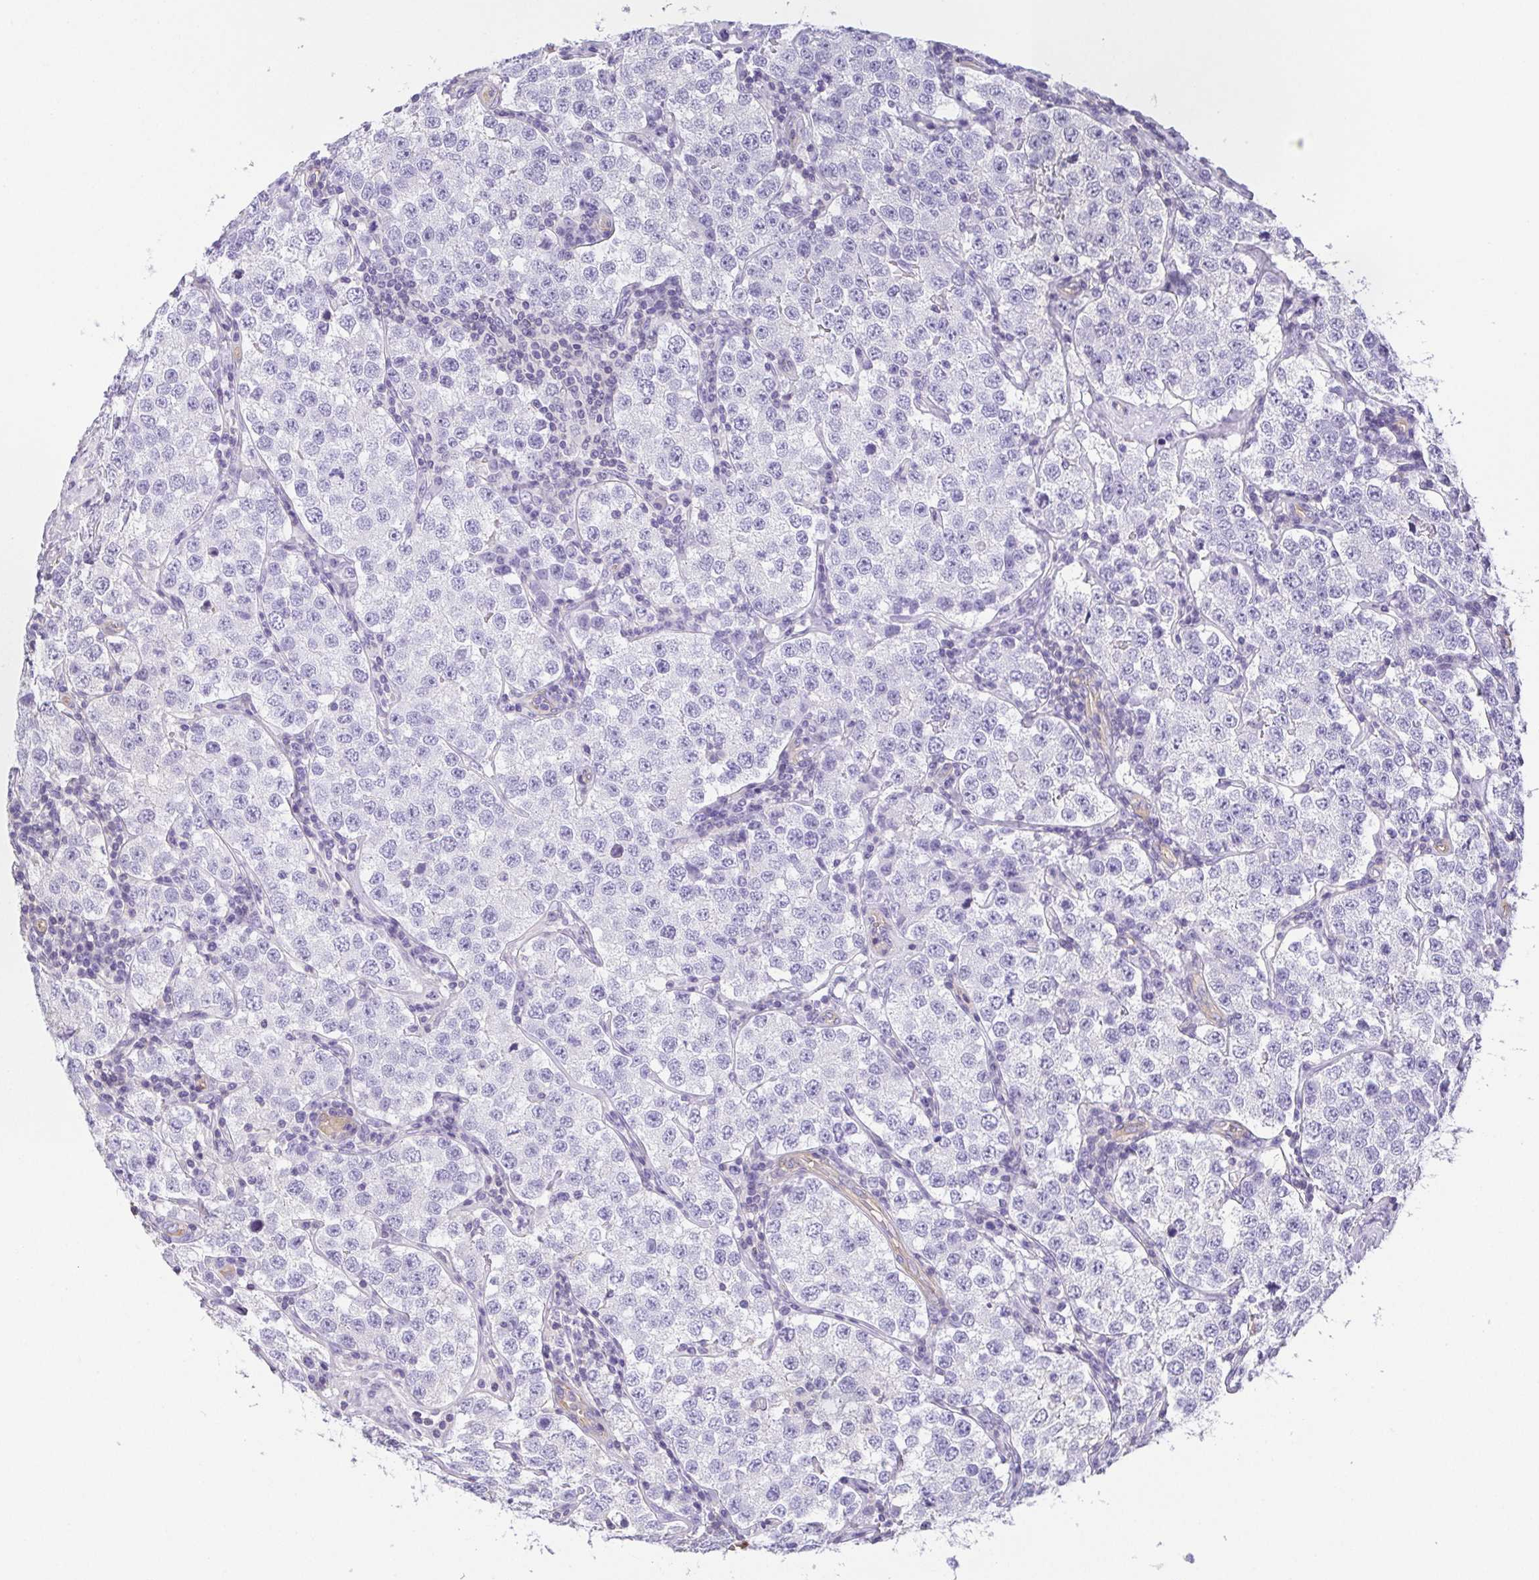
{"staining": {"intensity": "negative", "quantity": "none", "location": "none"}, "tissue": "testis cancer", "cell_type": "Tumor cells", "image_type": "cancer", "snomed": [{"axis": "morphology", "description": "Seminoma, NOS"}, {"axis": "topography", "description": "Testis"}], "caption": "Testis cancer (seminoma) was stained to show a protein in brown. There is no significant expression in tumor cells.", "gene": "MYL6", "patient": {"sex": "male", "age": 34}}